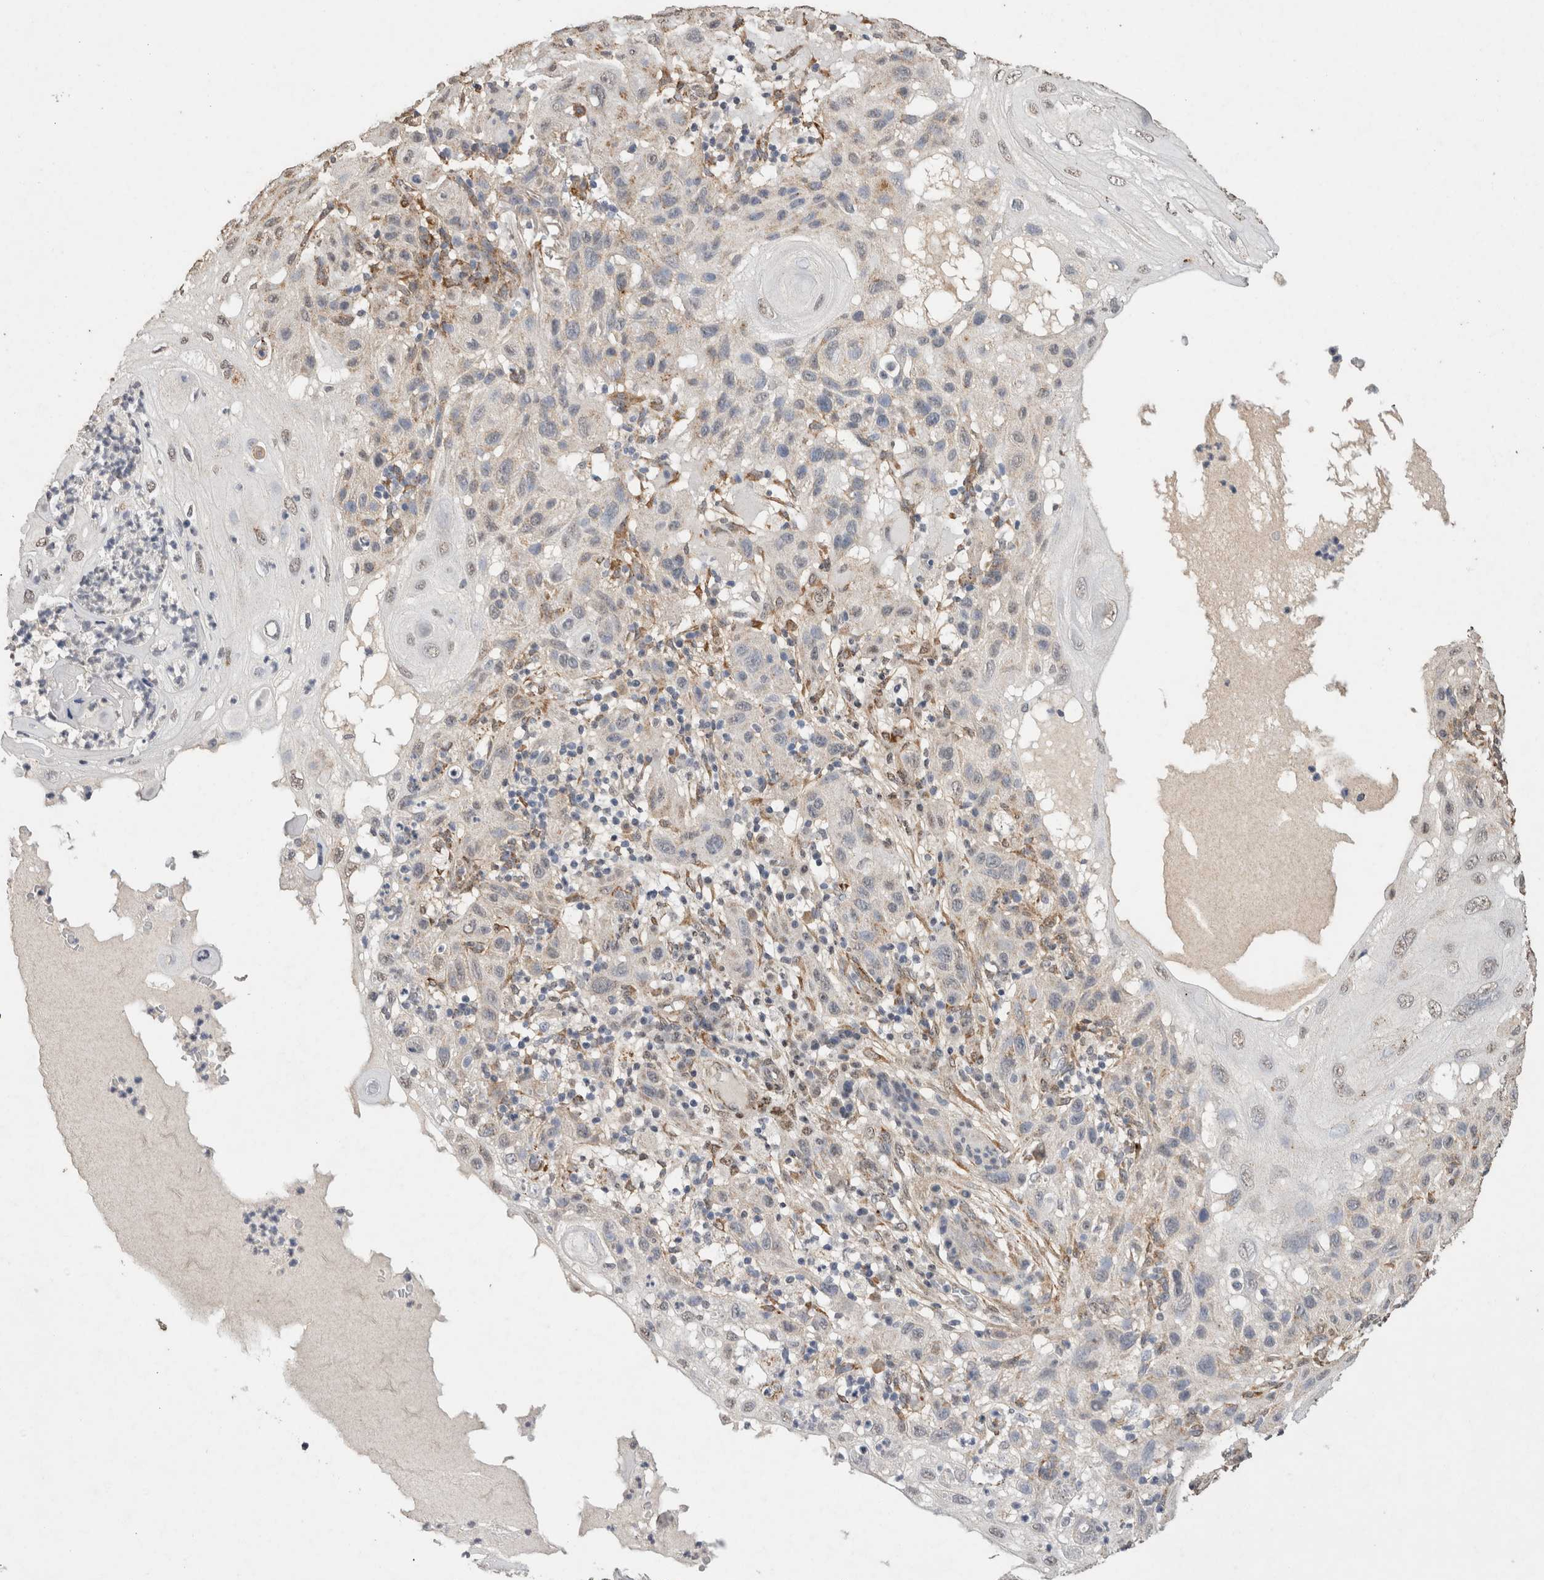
{"staining": {"intensity": "moderate", "quantity": "25%-75%", "location": "cytoplasmic/membranous"}, "tissue": "skin cancer", "cell_type": "Tumor cells", "image_type": "cancer", "snomed": [{"axis": "morphology", "description": "Normal tissue, NOS"}, {"axis": "morphology", "description": "Squamous cell carcinoma, NOS"}, {"axis": "topography", "description": "Skin"}], "caption": "Immunohistochemistry (DAB) staining of squamous cell carcinoma (skin) exhibits moderate cytoplasmic/membranous protein staining in approximately 25%-75% of tumor cells. Nuclei are stained in blue.", "gene": "C1QTNF5", "patient": {"sex": "female", "age": 96}}